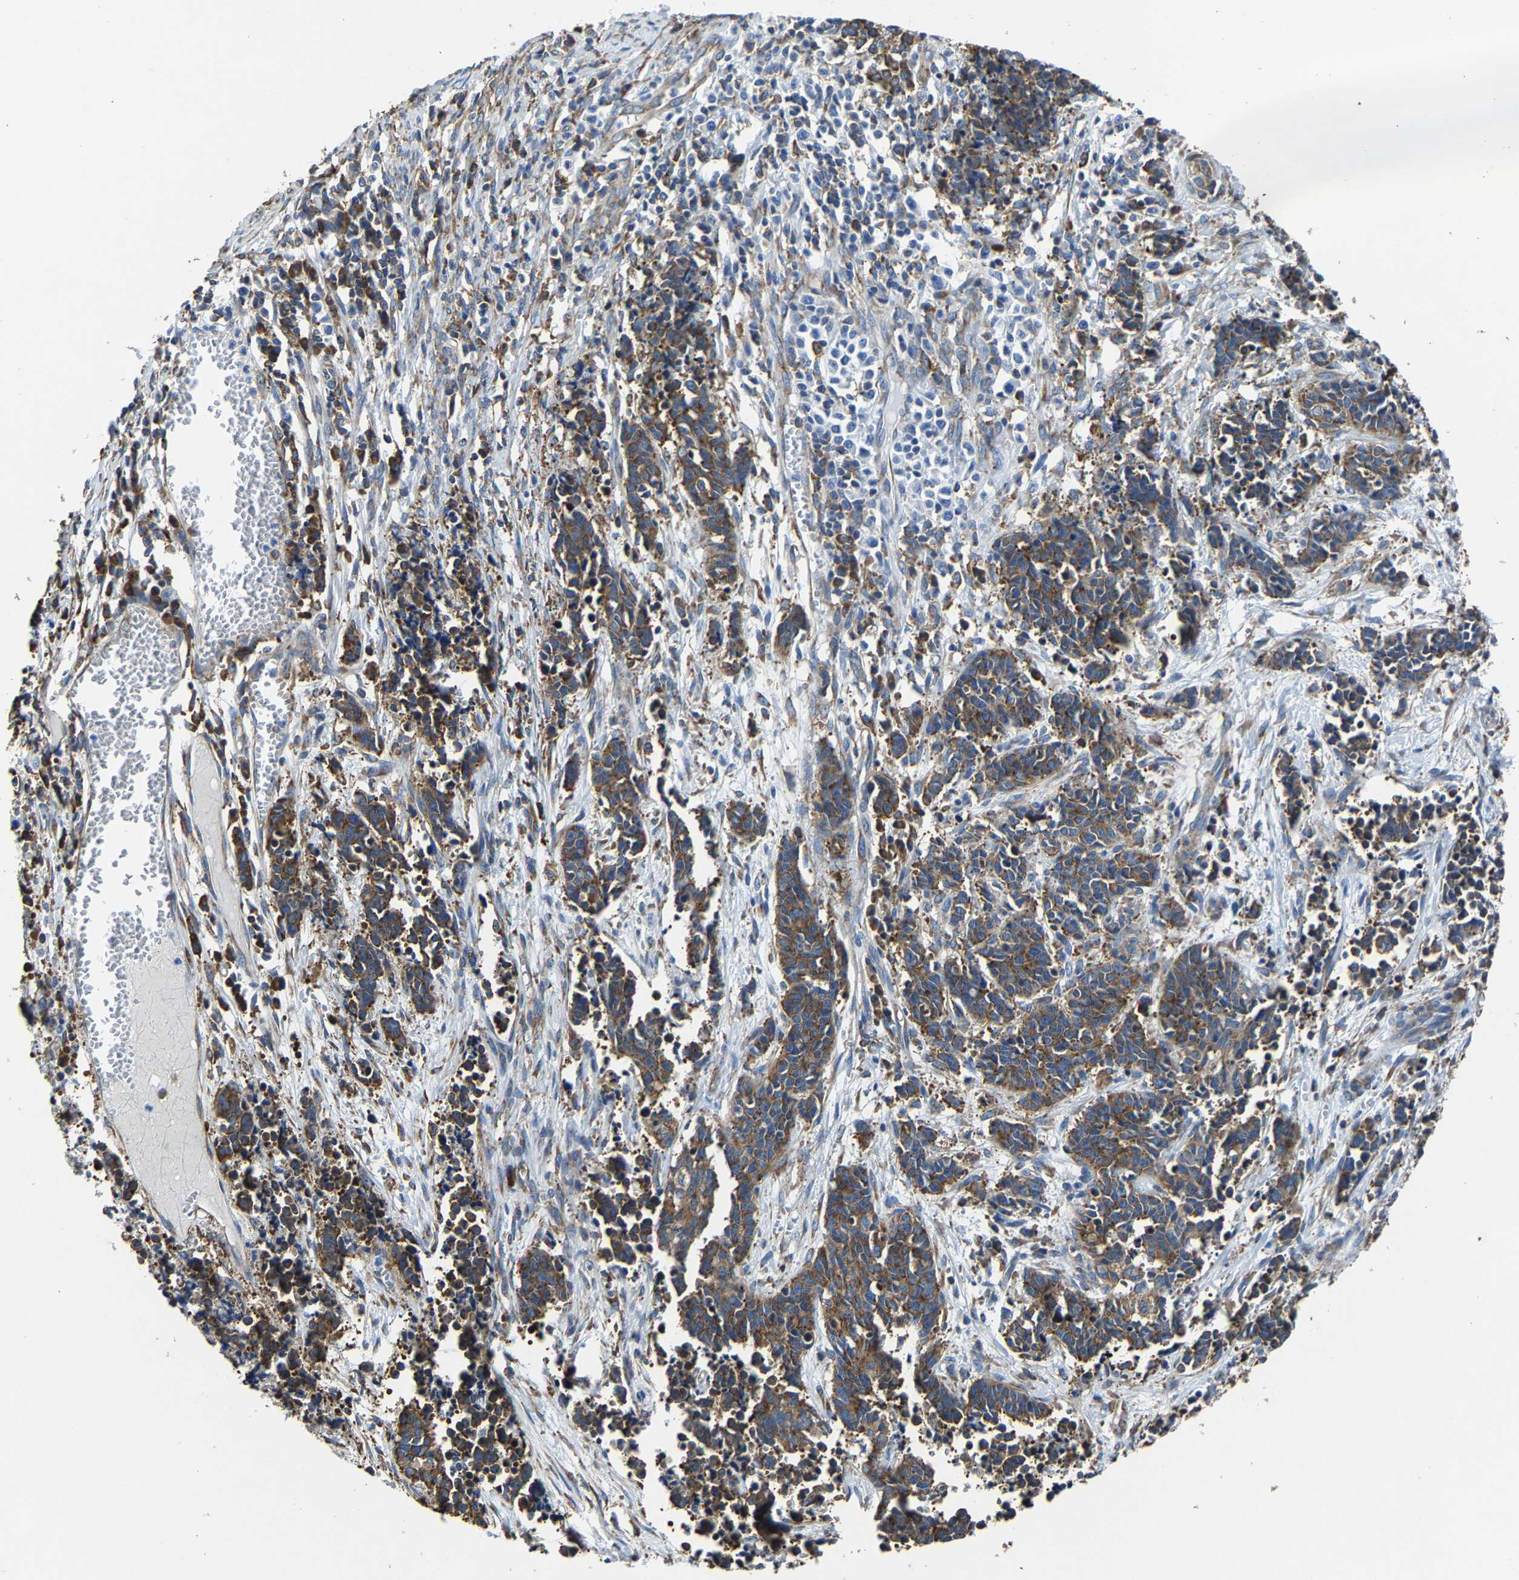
{"staining": {"intensity": "strong", "quantity": ">75%", "location": "cytoplasmic/membranous"}, "tissue": "cervical cancer", "cell_type": "Tumor cells", "image_type": "cancer", "snomed": [{"axis": "morphology", "description": "Squamous cell carcinoma, NOS"}, {"axis": "topography", "description": "Cervix"}], "caption": "Protein expression analysis of human cervical cancer (squamous cell carcinoma) reveals strong cytoplasmic/membranous positivity in approximately >75% of tumor cells. The staining was performed using DAB (3,3'-diaminobenzidine), with brown indicating positive protein expression. Nuclei are stained blue with hematoxylin.", "gene": "G3BP2", "patient": {"sex": "female", "age": 35}}